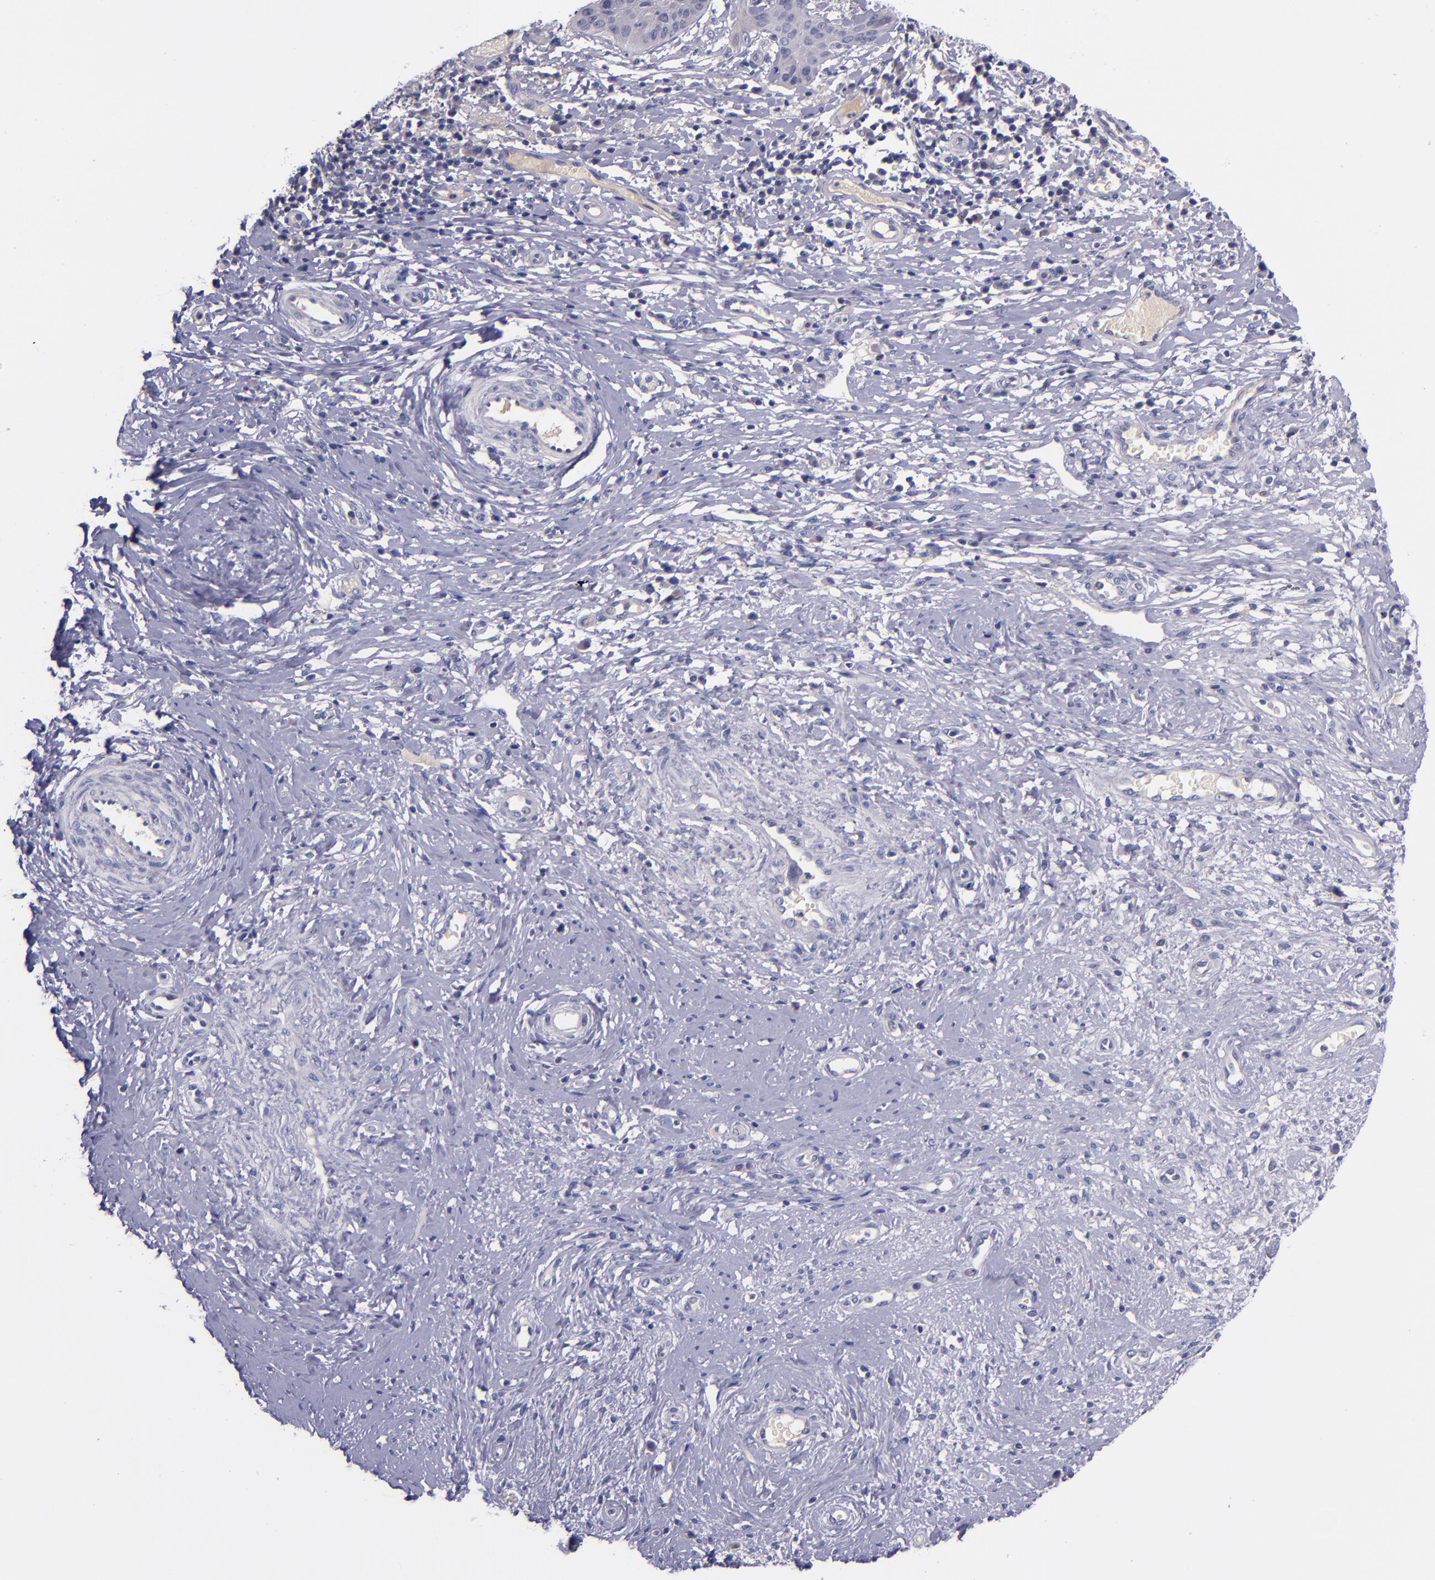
{"staining": {"intensity": "negative", "quantity": "none", "location": "none"}, "tissue": "cervical cancer", "cell_type": "Tumor cells", "image_type": "cancer", "snomed": [{"axis": "morphology", "description": "Normal tissue, NOS"}, {"axis": "morphology", "description": "Squamous cell carcinoma, NOS"}, {"axis": "topography", "description": "Cervix"}], "caption": "A photomicrograph of human cervical cancer (squamous cell carcinoma) is negative for staining in tumor cells.", "gene": "RBP4", "patient": {"sex": "female", "age": 39}}